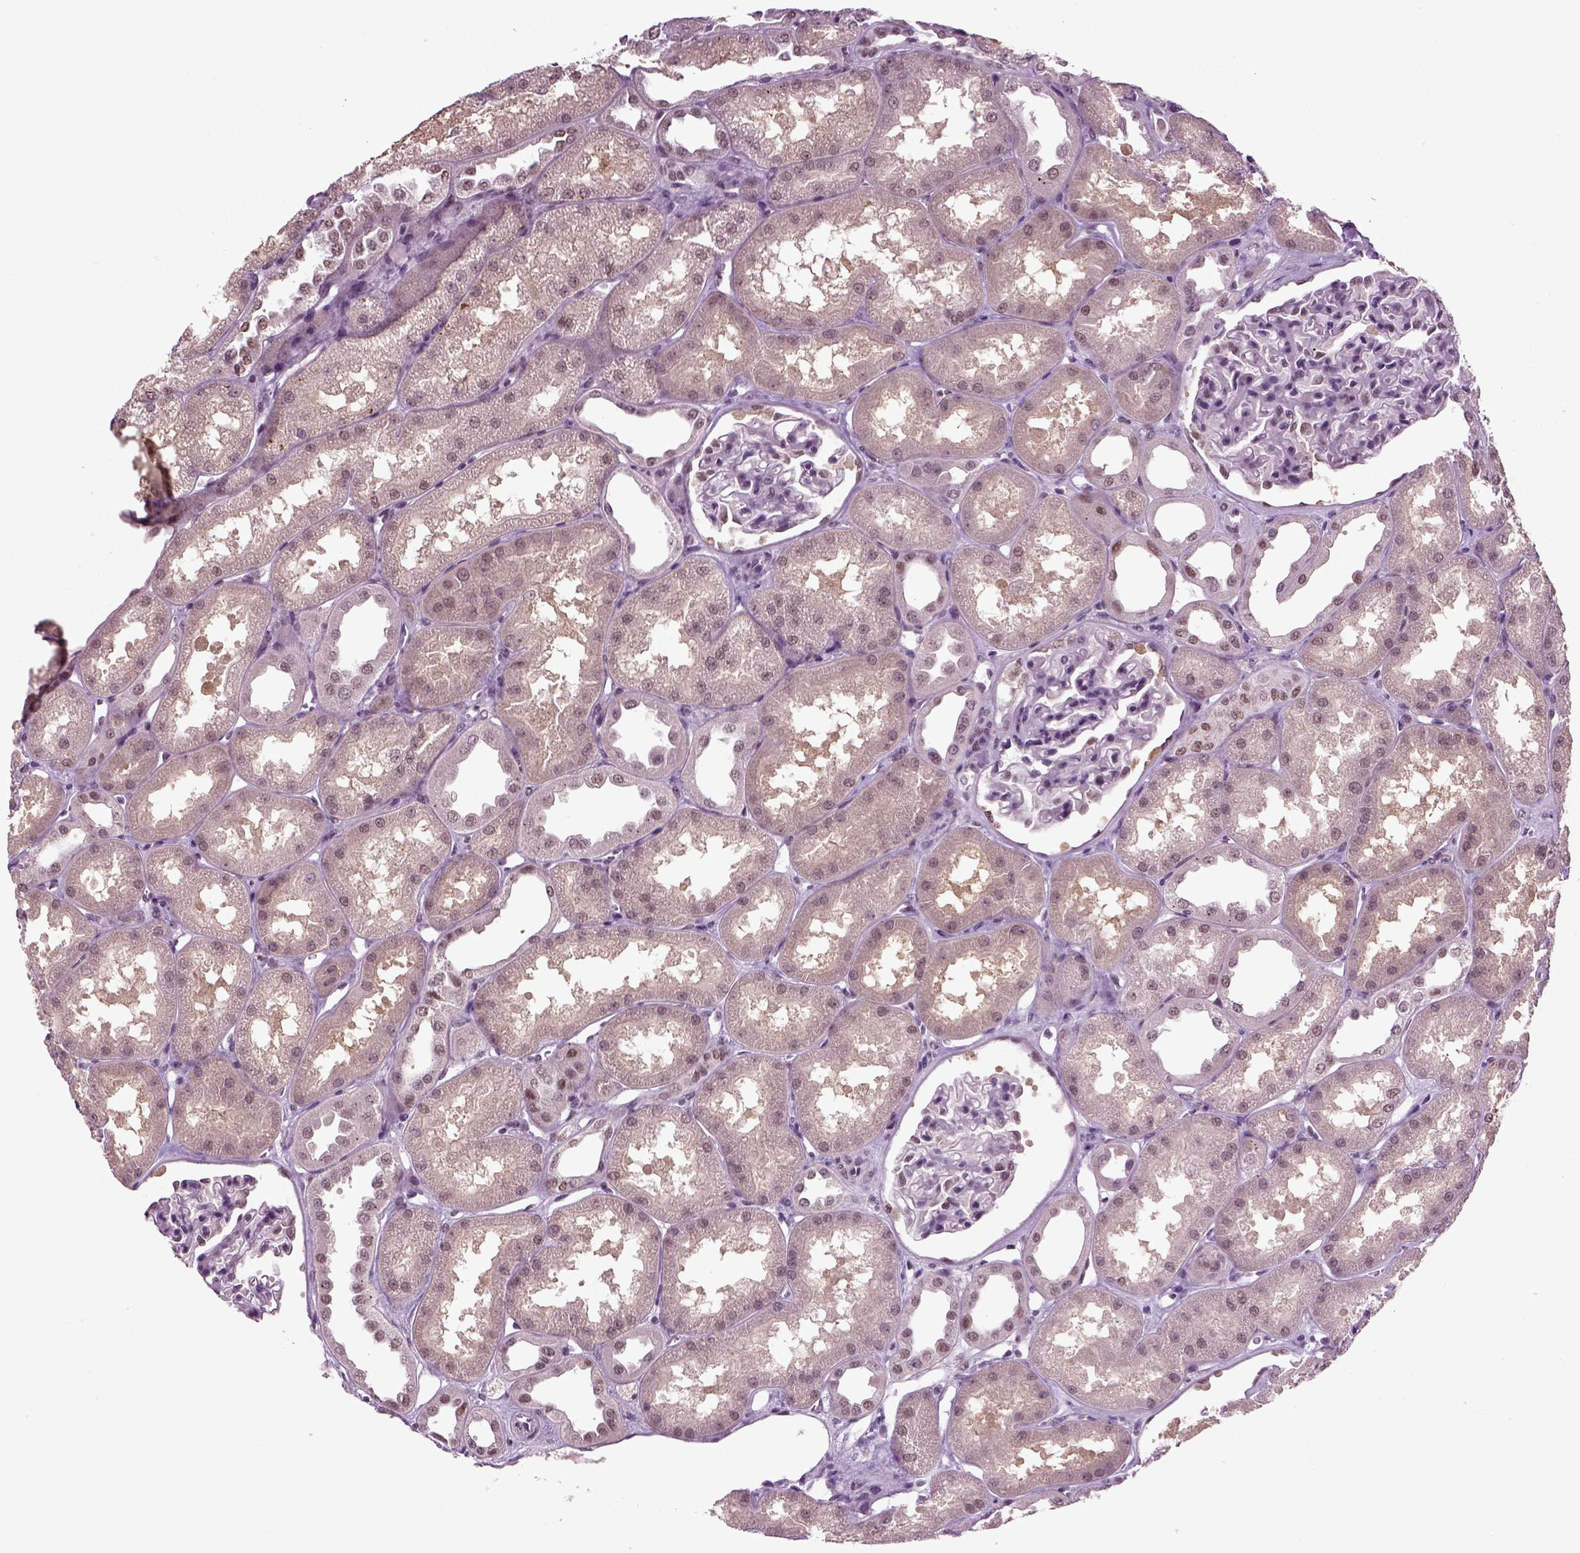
{"staining": {"intensity": "moderate", "quantity": "<25%", "location": "nuclear"}, "tissue": "kidney", "cell_type": "Cells in glomeruli", "image_type": "normal", "snomed": [{"axis": "morphology", "description": "Normal tissue, NOS"}, {"axis": "topography", "description": "Kidney"}], "caption": "A photomicrograph showing moderate nuclear staining in approximately <25% of cells in glomeruli in unremarkable kidney, as visualized by brown immunohistochemical staining.", "gene": "RCOR3", "patient": {"sex": "male", "age": 61}}